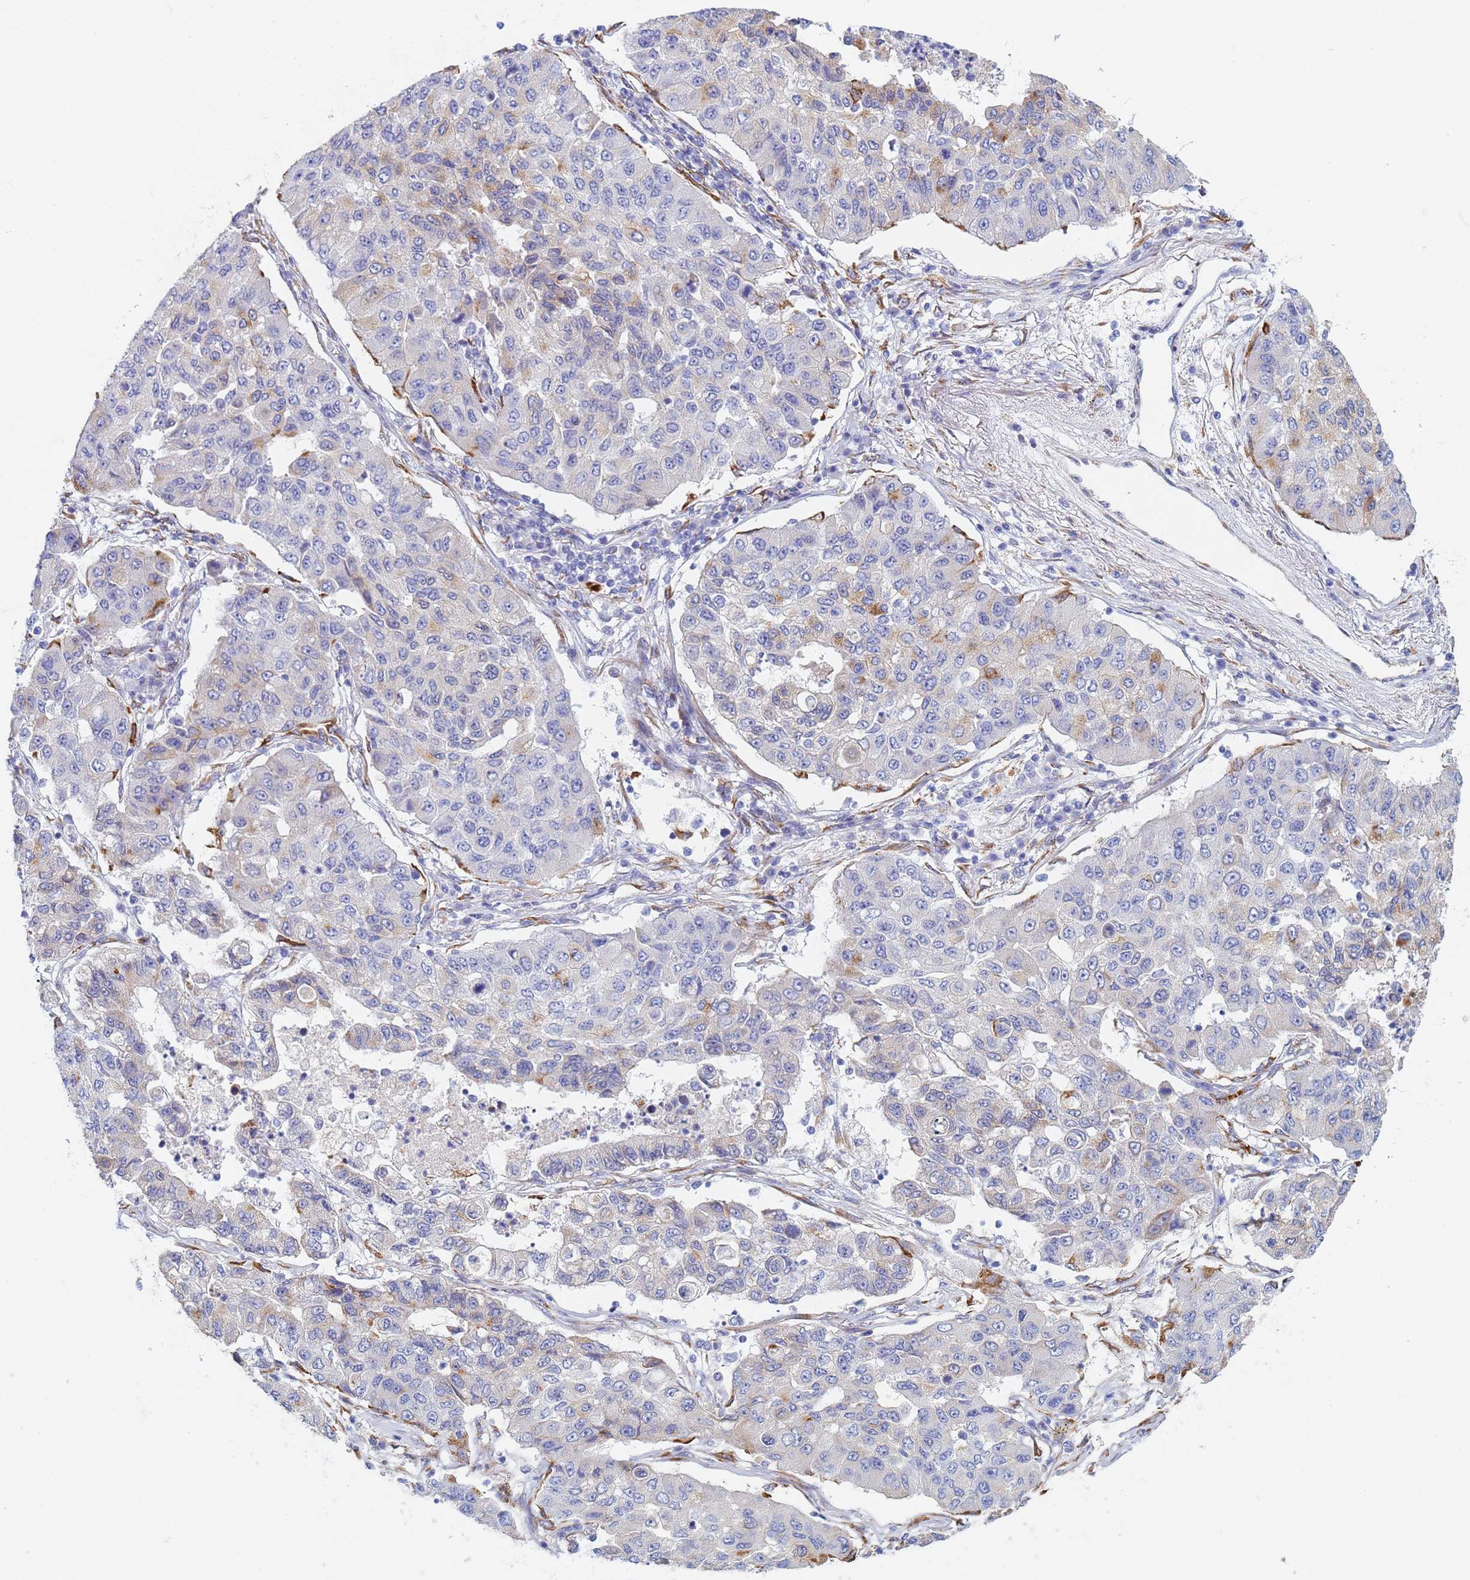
{"staining": {"intensity": "weak", "quantity": "<25%", "location": "cytoplasmic/membranous"}, "tissue": "lung cancer", "cell_type": "Tumor cells", "image_type": "cancer", "snomed": [{"axis": "morphology", "description": "Squamous cell carcinoma, NOS"}, {"axis": "topography", "description": "Lung"}], "caption": "Protein analysis of squamous cell carcinoma (lung) reveals no significant positivity in tumor cells. (Immunohistochemistry (ihc), brightfield microscopy, high magnification).", "gene": "GDAP2", "patient": {"sex": "male", "age": 74}}